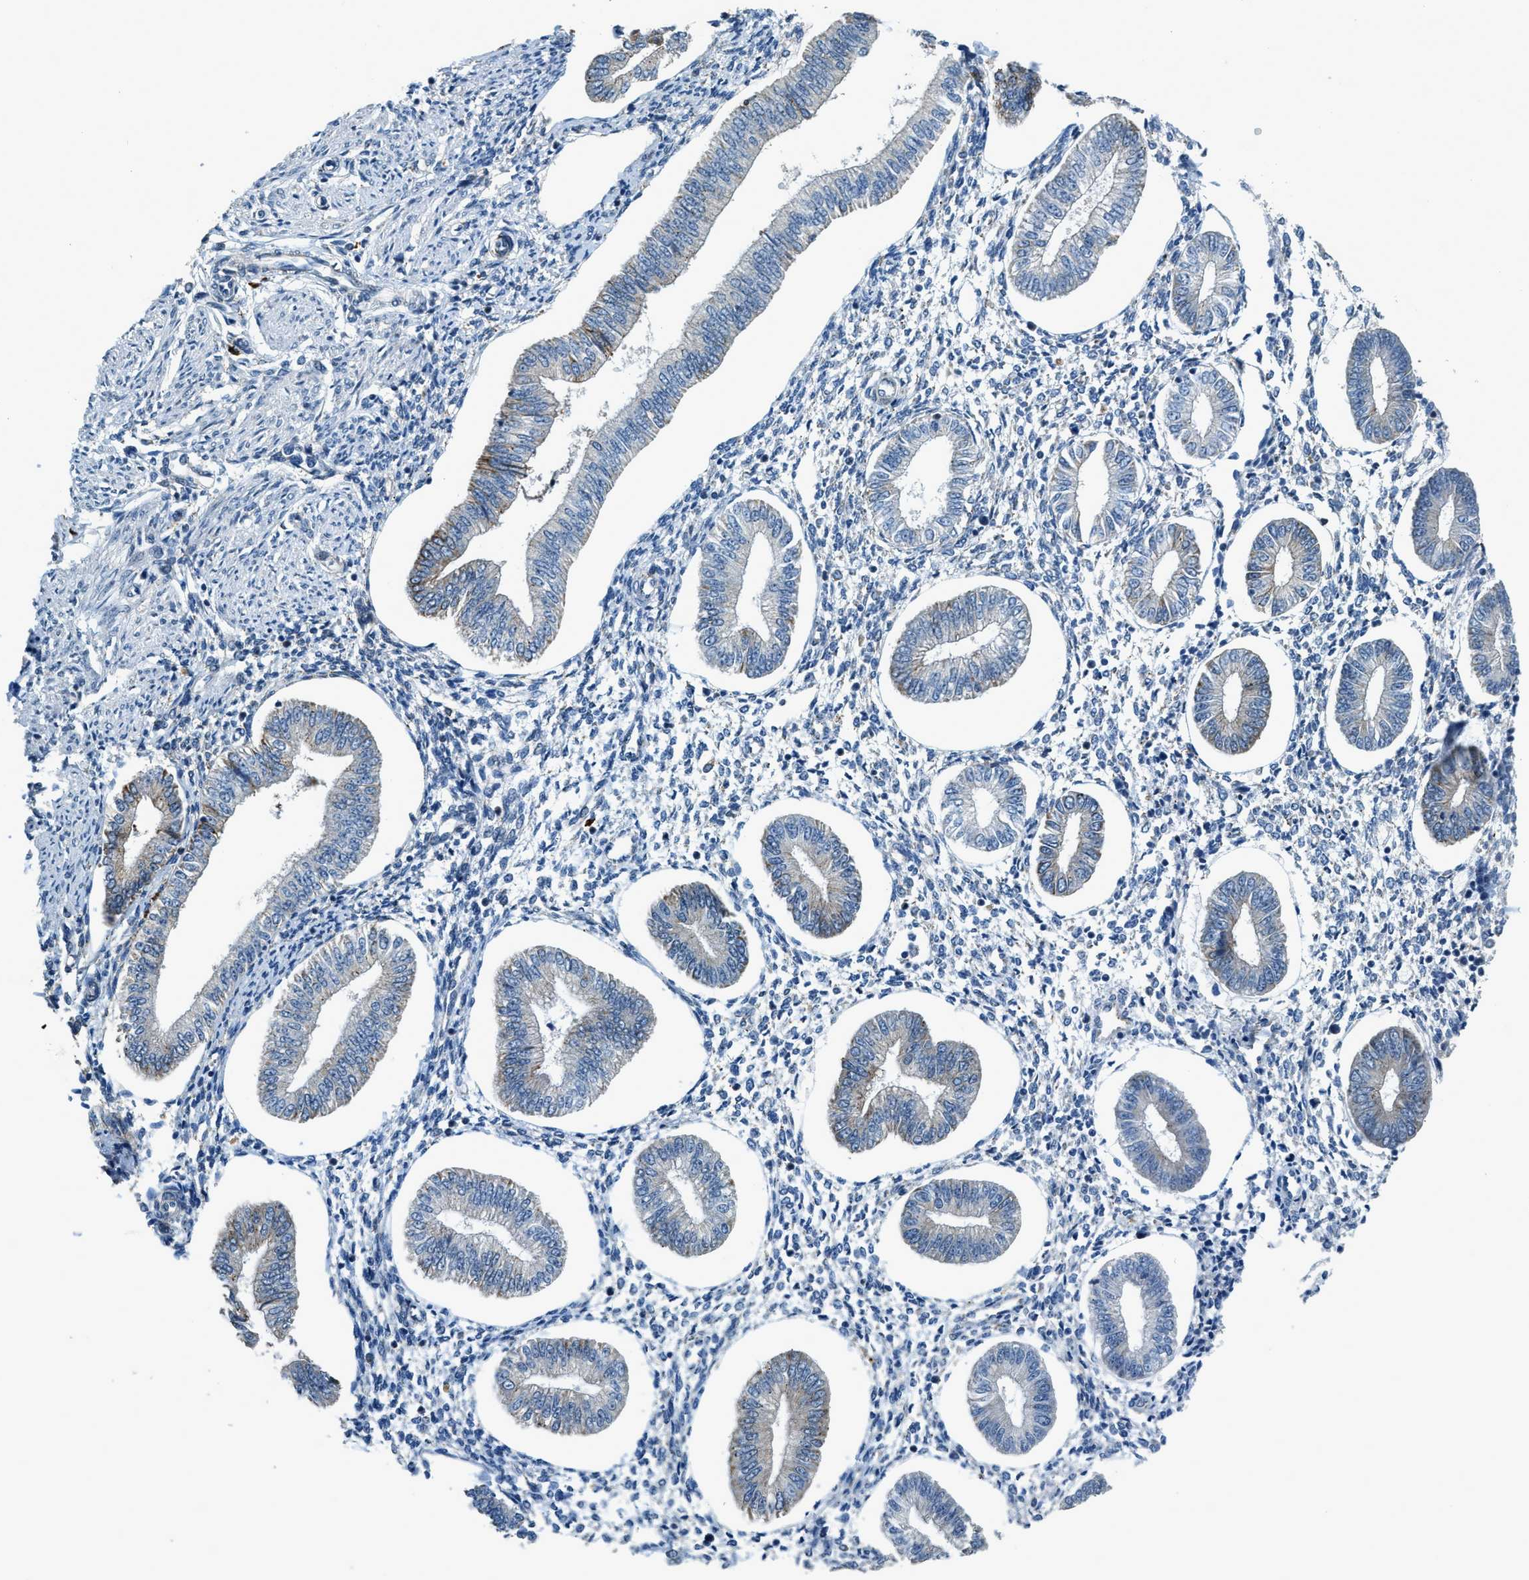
{"staining": {"intensity": "weak", "quantity": "<25%", "location": "cytoplasmic/membranous"}, "tissue": "endometrium", "cell_type": "Cells in endometrial stroma", "image_type": "normal", "snomed": [{"axis": "morphology", "description": "Normal tissue, NOS"}, {"axis": "topography", "description": "Endometrium"}], "caption": "High magnification brightfield microscopy of unremarkable endometrium stained with DAB (brown) and counterstained with hematoxylin (blue): cells in endometrial stroma show no significant staining. (DAB IHC, high magnification).", "gene": "HERC2", "patient": {"sex": "female", "age": 50}}